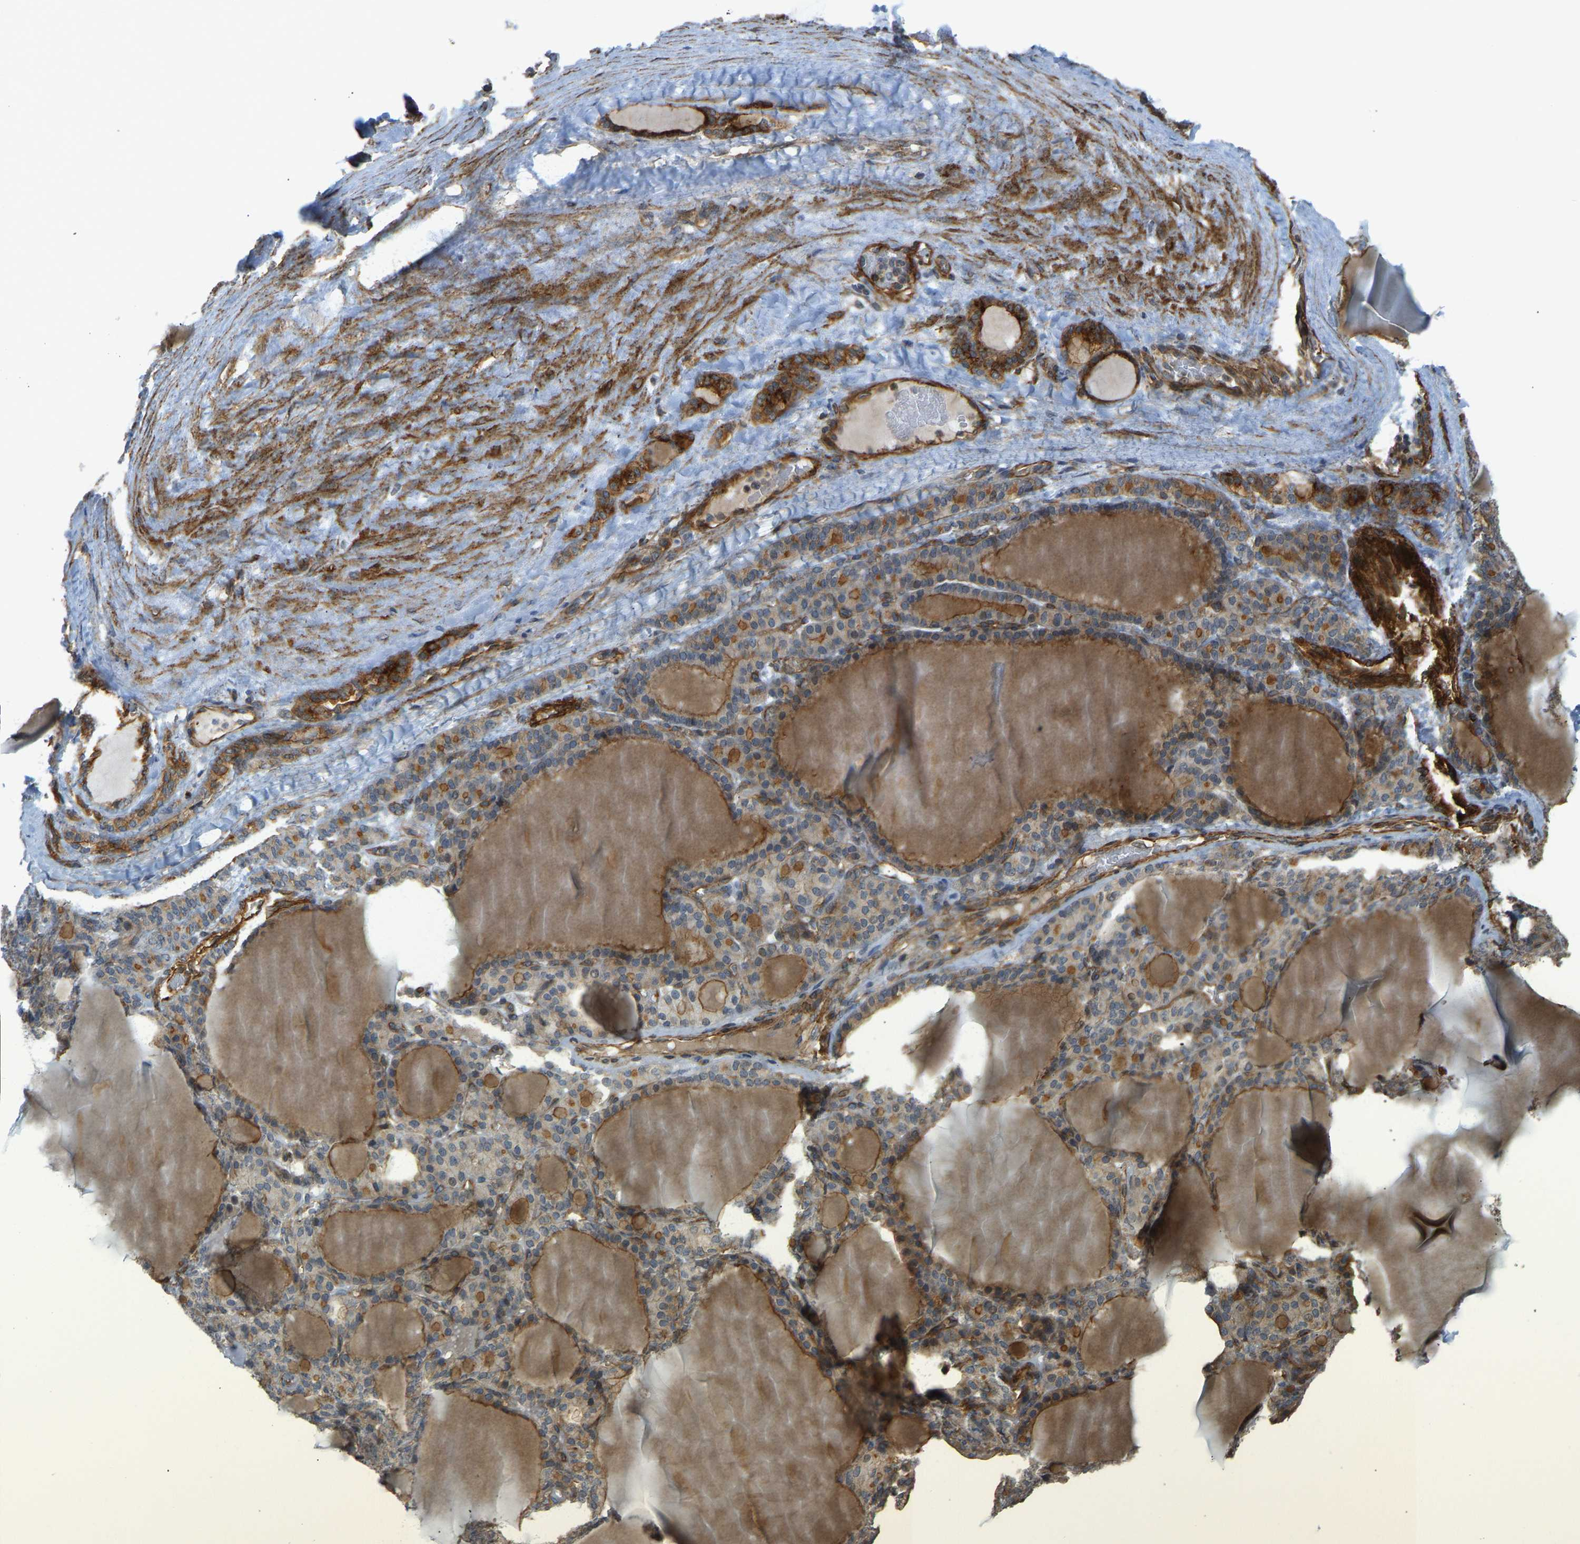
{"staining": {"intensity": "moderate", "quantity": ">75%", "location": "cytoplasmic/membranous"}, "tissue": "thyroid gland", "cell_type": "Glandular cells", "image_type": "normal", "snomed": [{"axis": "morphology", "description": "Normal tissue, NOS"}, {"axis": "topography", "description": "Thyroid gland"}], "caption": "Immunohistochemical staining of normal thyroid gland displays medium levels of moderate cytoplasmic/membranous positivity in about >75% of glandular cells.", "gene": "KIAA1671", "patient": {"sex": "female", "age": 28}}